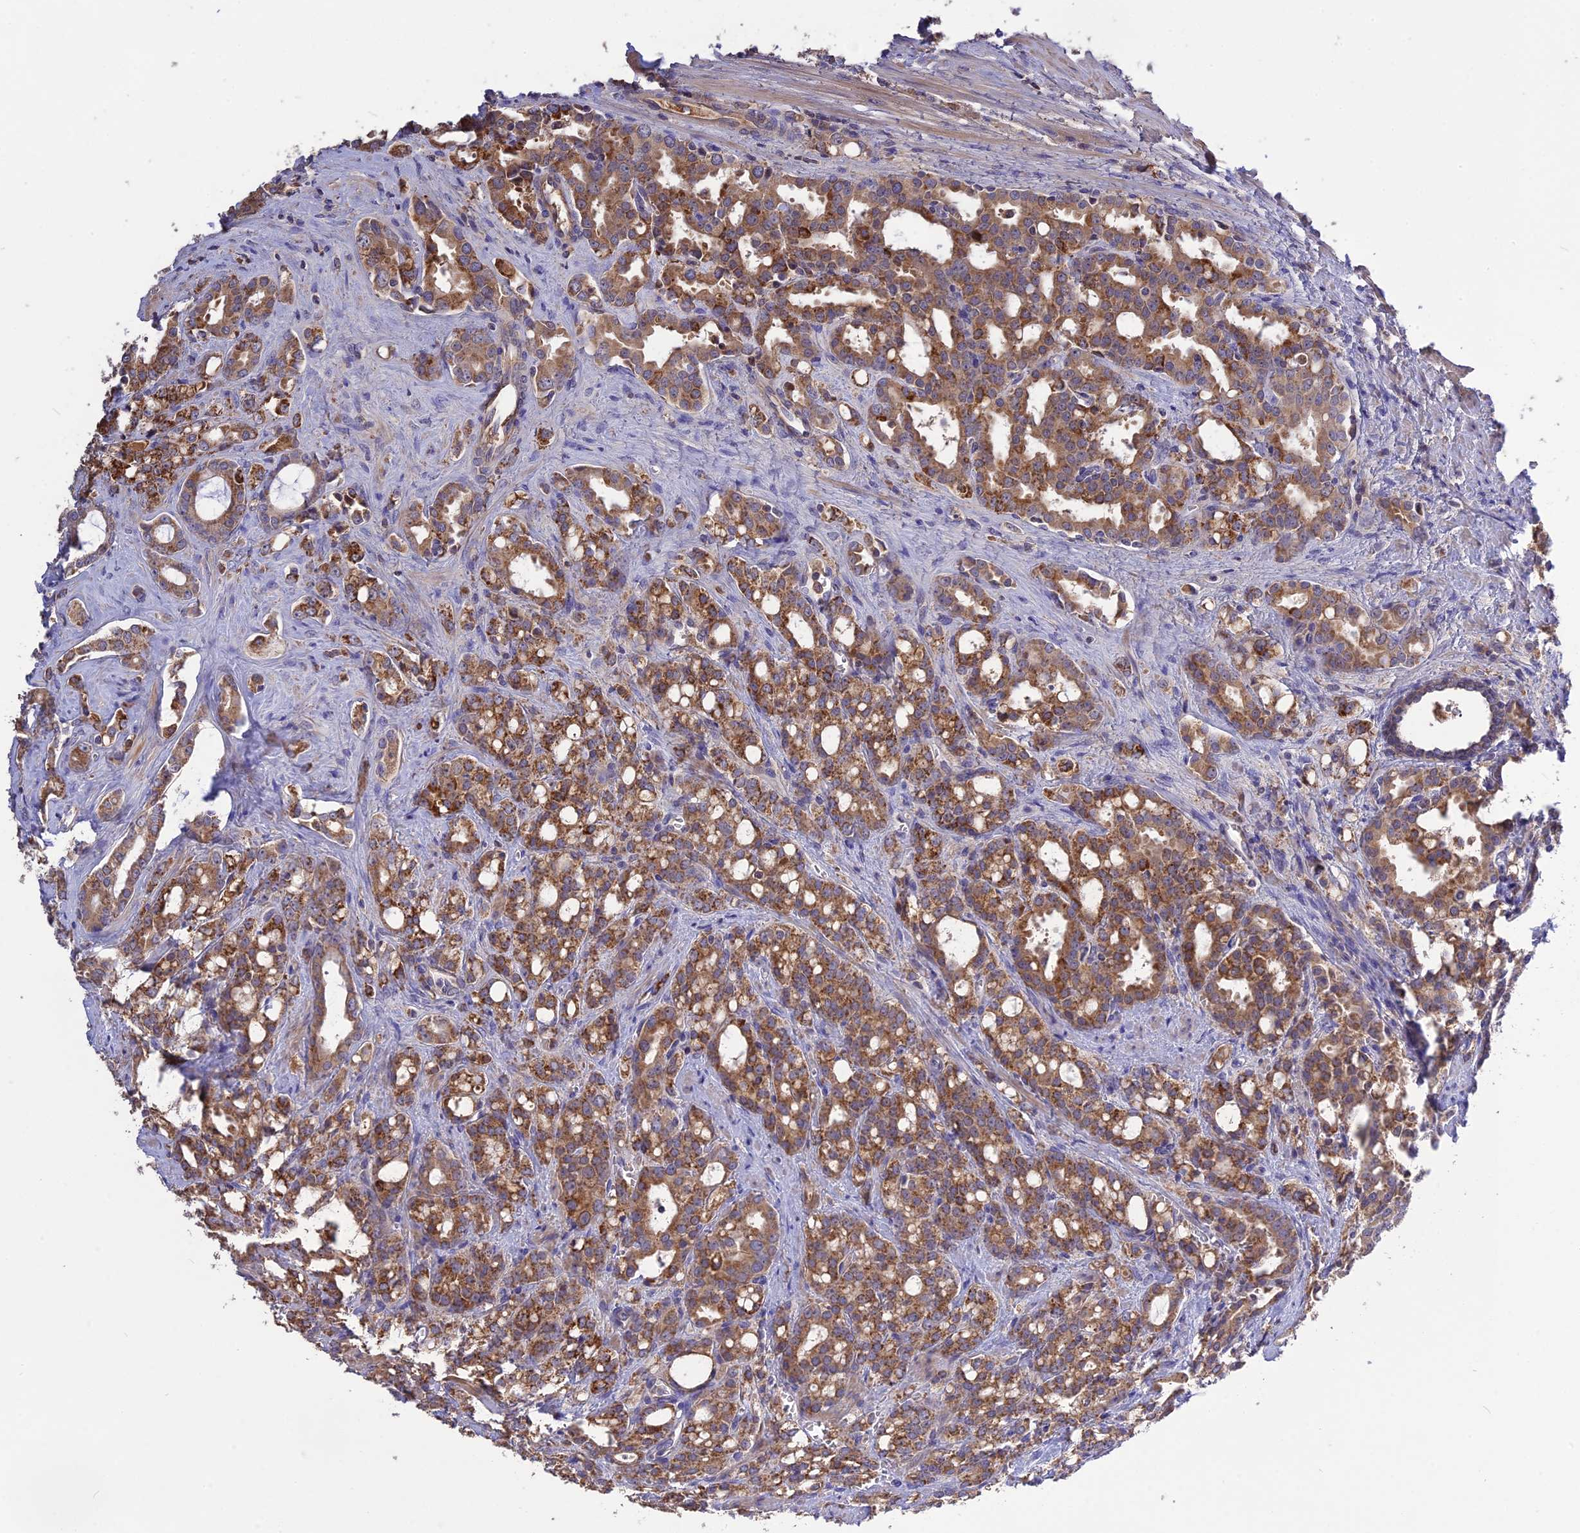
{"staining": {"intensity": "moderate", "quantity": ">75%", "location": "cytoplasmic/membranous"}, "tissue": "prostate cancer", "cell_type": "Tumor cells", "image_type": "cancer", "snomed": [{"axis": "morphology", "description": "Adenocarcinoma, High grade"}, {"axis": "topography", "description": "Prostate"}], "caption": "Immunohistochemistry of prostate adenocarcinoma (high-grade) shows medium levels of moderate cytoplasmic/membranous expression in about >75% of tumor cells.", "gene": "NUDT8", "patient": {"sex": "male", "age": 72}}